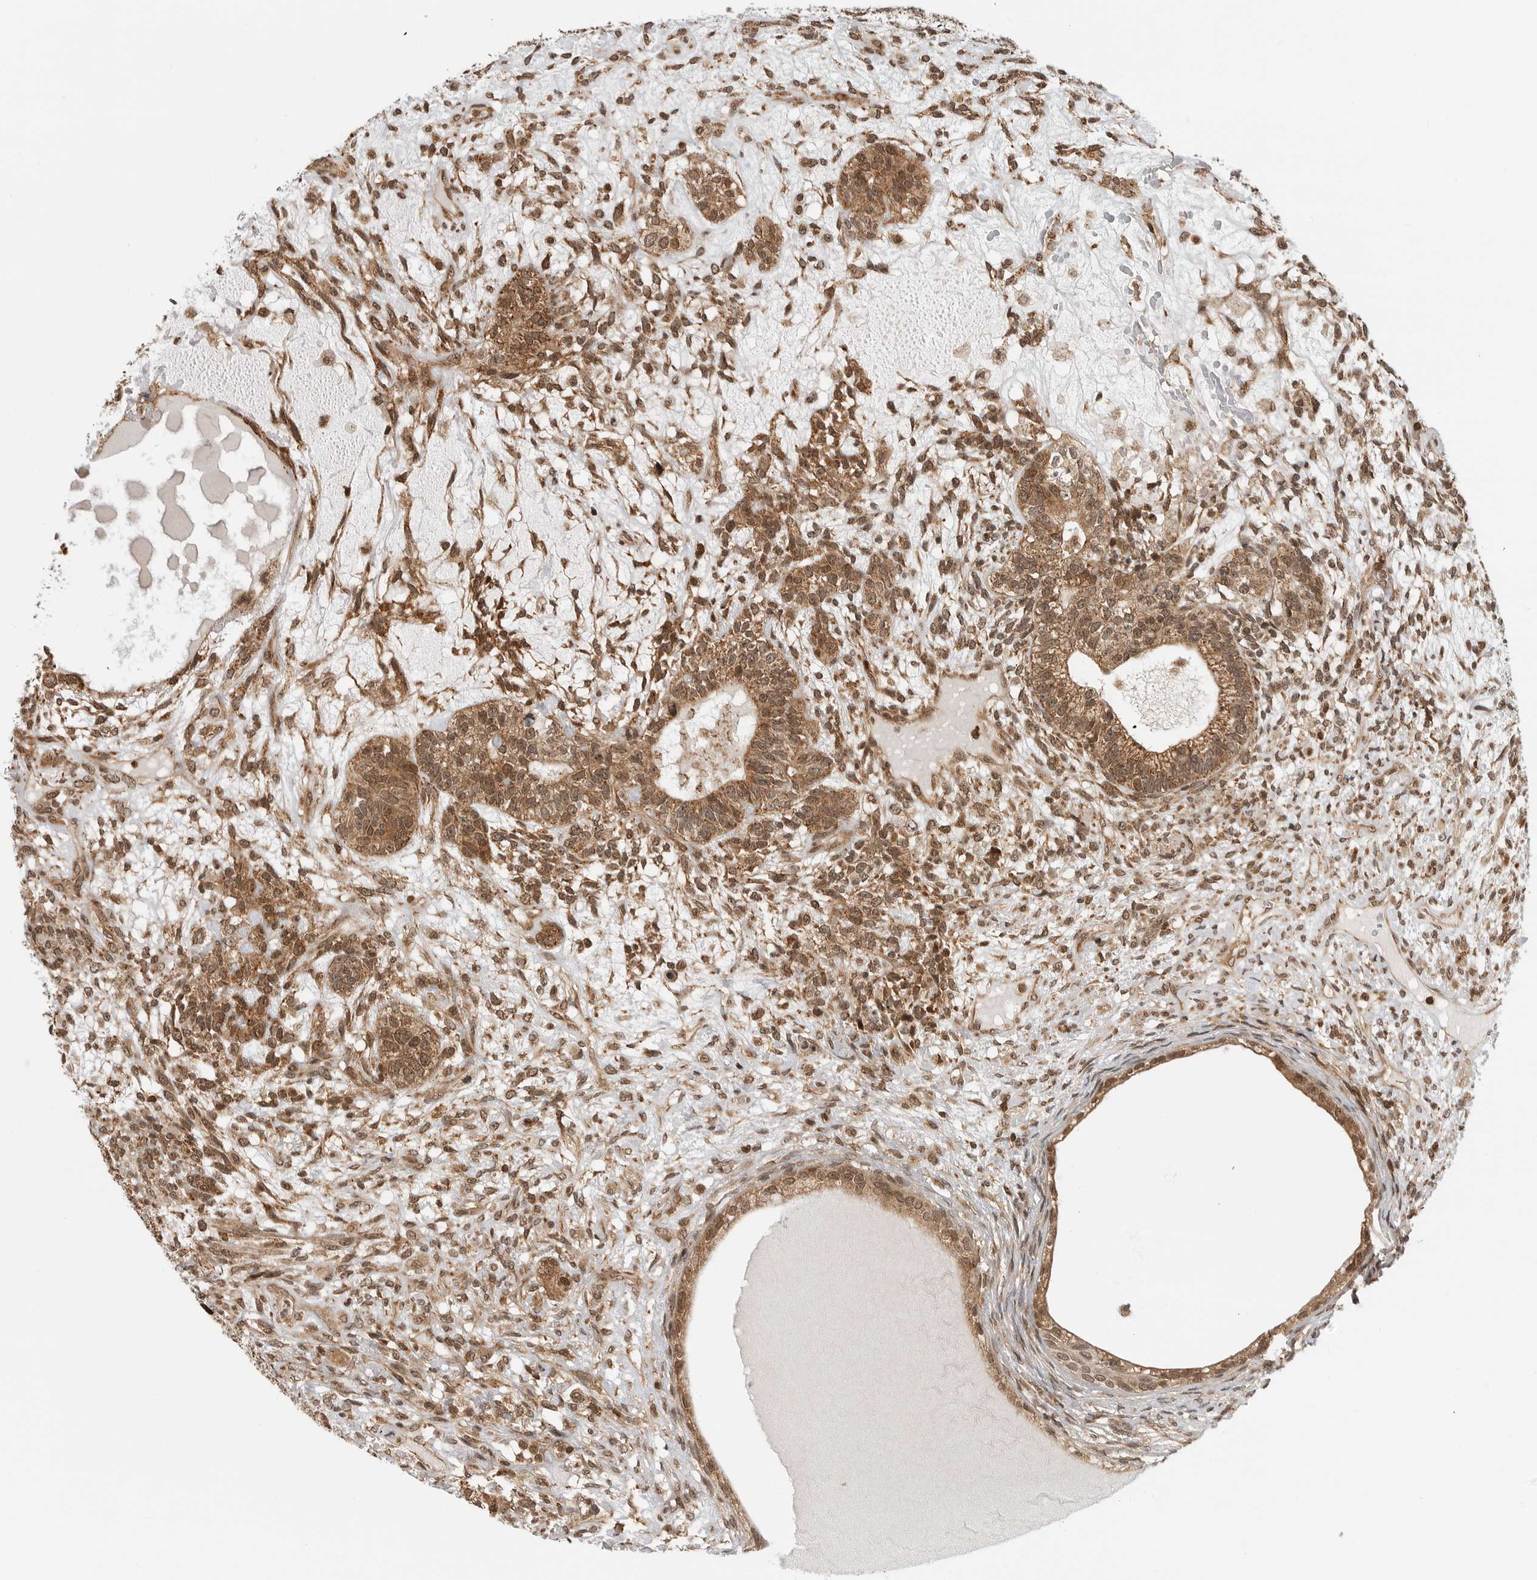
{"staining": {"intensity": "moderate", "quantity": ">75%", "location": "cytoplasmic/membranous,nuclear"}, "tissue": "testis cancer", "cell_type": "Tumor cells", "image_type": "cancer", "snomed": [{"axis": "morphology", "description": "Seminoma, NOS"}, {"axis": "morphology", "description": "Carcinoma, Embryonal, NOS"}, {"axis": "topography", "description": "Testis"}], "caption": "High-magnification brightfield microscopy of testis seminoma stained with DAB (brown) and counterstained with hematoxylin (blue). tumor cells exhibit moderate cytoplasmic/membranous and nuclear expression is present in about>75% of cells.", "gene": "SZRD1", "patient": {"sex": "male", "age": 28}}